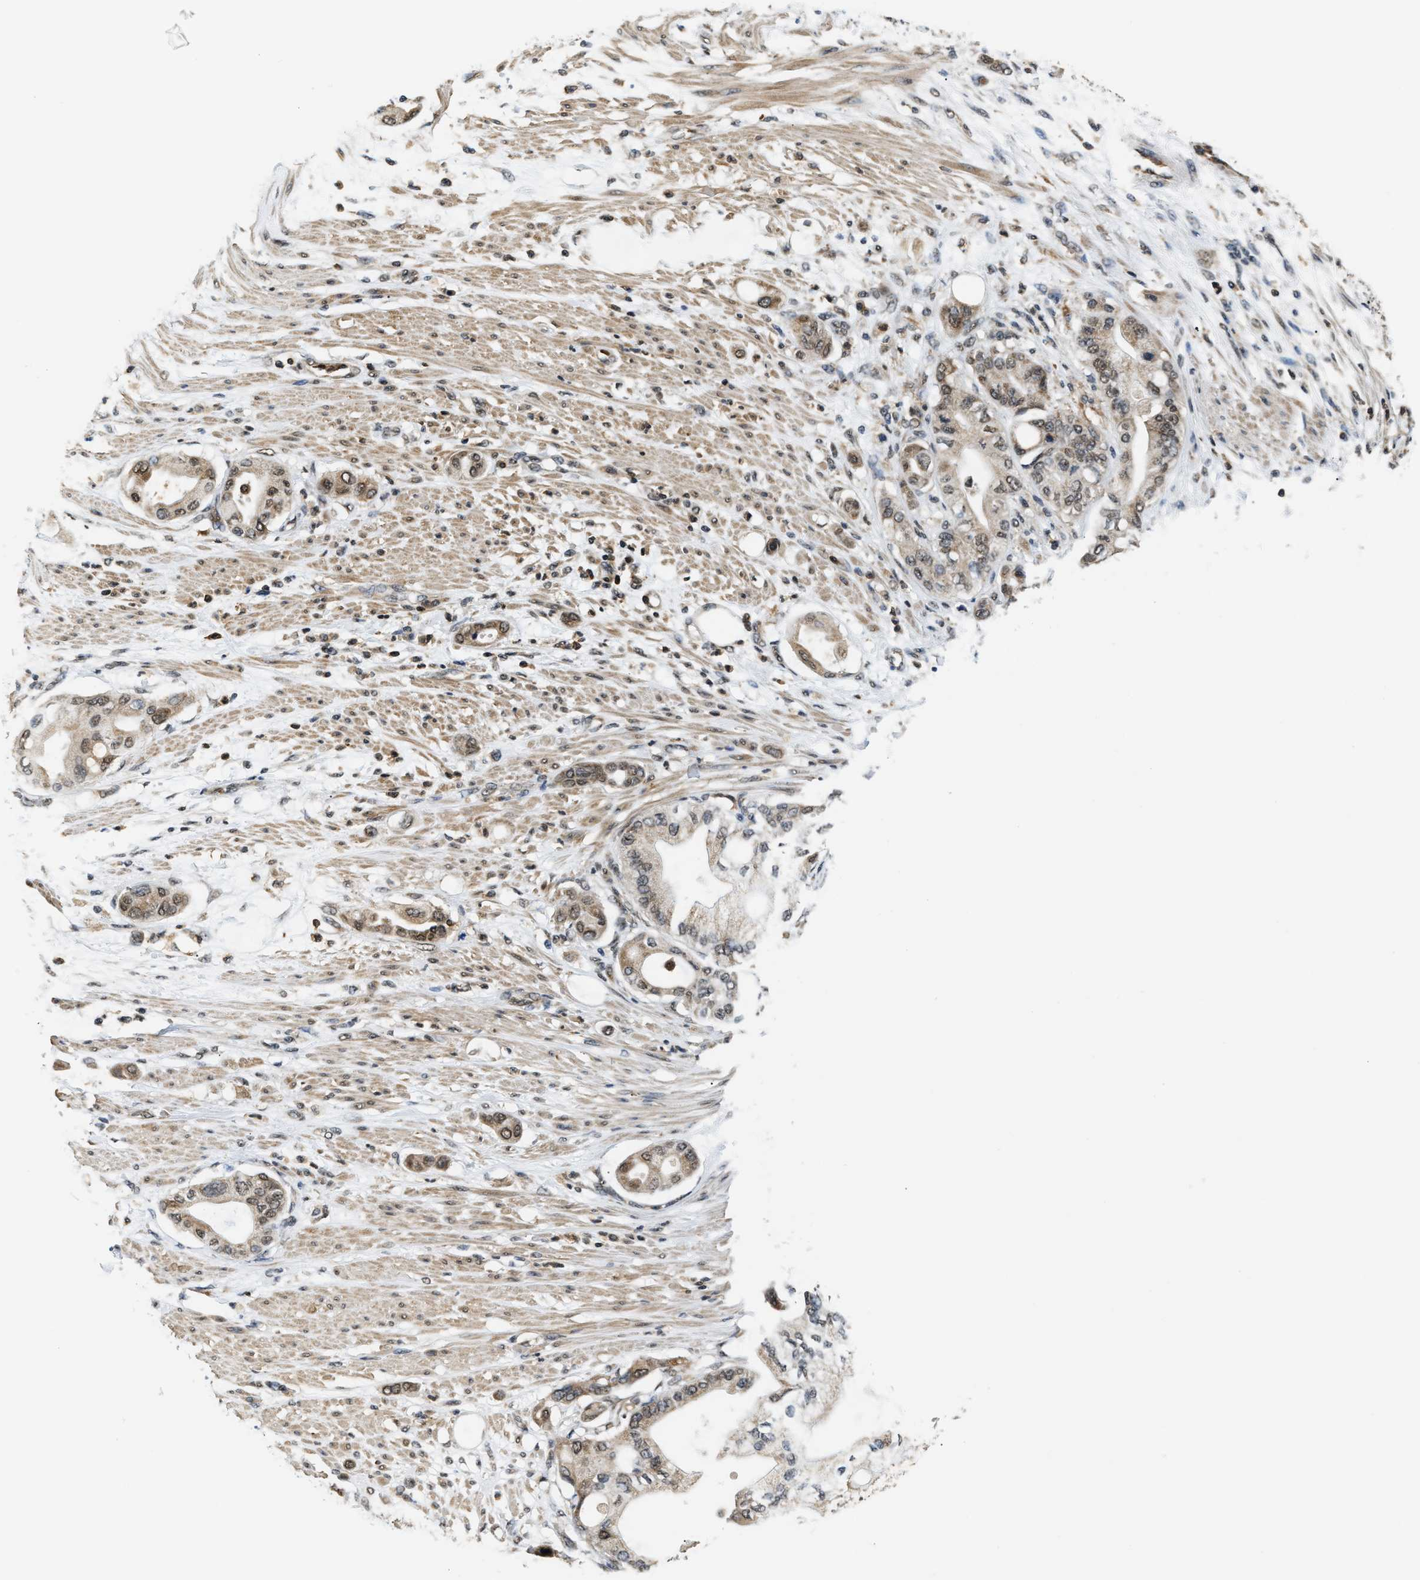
{"staining": {"intensity": "weak", "quantity": ">75%", "location": "cytoplasmic/membranous,nuclear"}, "tissue": "pancreatic cancer", "cell_type": "Tumor cells", "image_type": "cancer", "snomed": [{"axis": "morphology", "description": "Adenocarcinoma, NOS"}, {"axis": "morphology", "description": "Adenocarcinoma, metastatic, NOS"}, {"axis": "topography", "description": "Lymph node"}, {"axis": "topography", "description": "Pancreas"}, {"axis": "topography", "description": "Duodenum"}], "caption": "Immunohistochemical staining of human pancreatic adenocarcinoma shows low levels of weak cytoplasmic/membranous and nuclear expression in approximately >75% of tumor cells.", "gene": "STK10", "patient": {"sex": "female", "age": 64}}